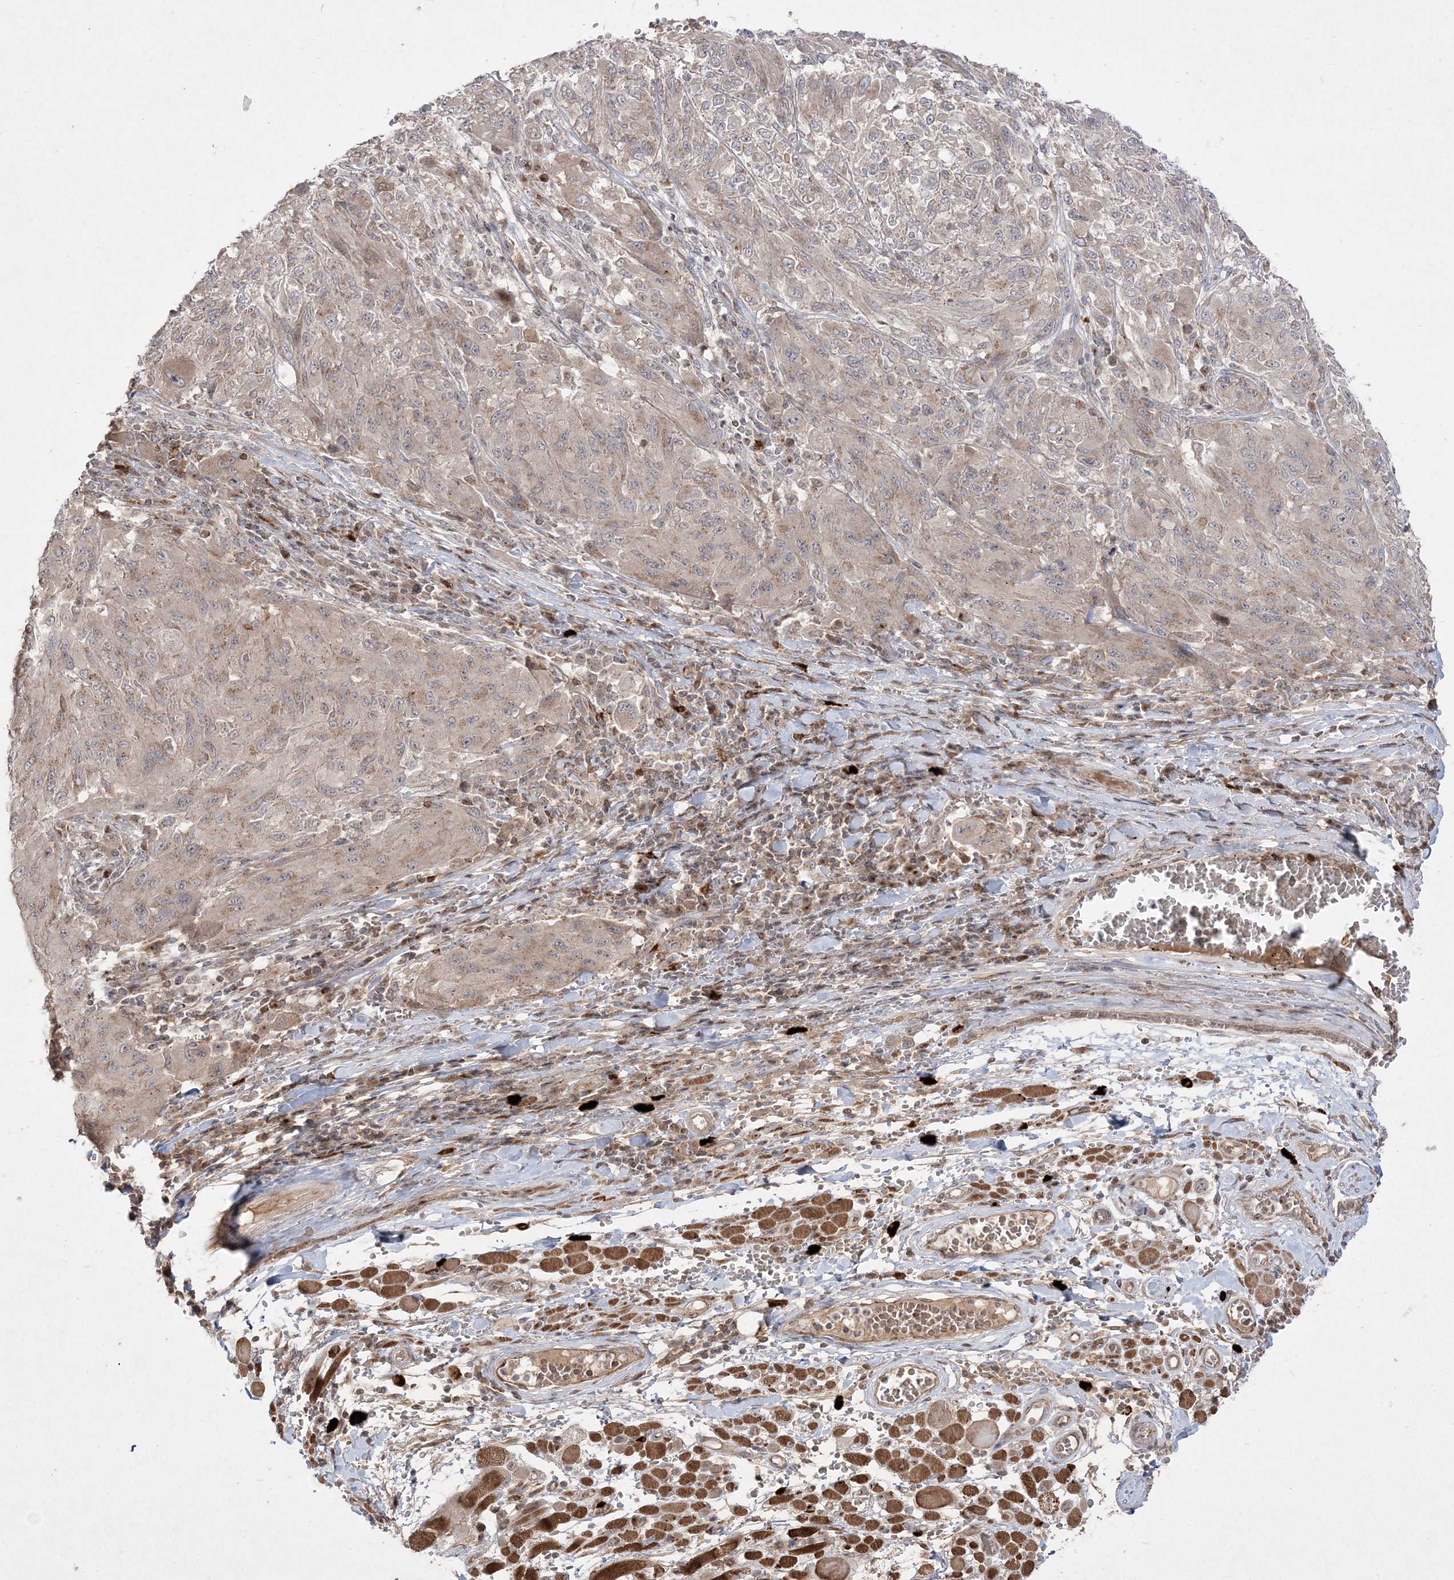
{"staining": {"intensity": "weak", "quantity": "25%-75%", "location": "cytoplasmic/membranous"}, "tissue": "melanoma", "cell_type": "Tumor cells", "image_type": "cancer", "snomed": [{"axis": "morphology", "description": "Malignant melanoma, NOS"}, {"axis": "topography", "description": "Skin"}], "caption": "Immunohistochemical staining of melanoma exhibits low levels of weak cytoplasmic/membranous protein positivity in about 25%-75% of tumor cells.", "gene": "CLNK", "patient": {"sex": "female", "age": 91}}